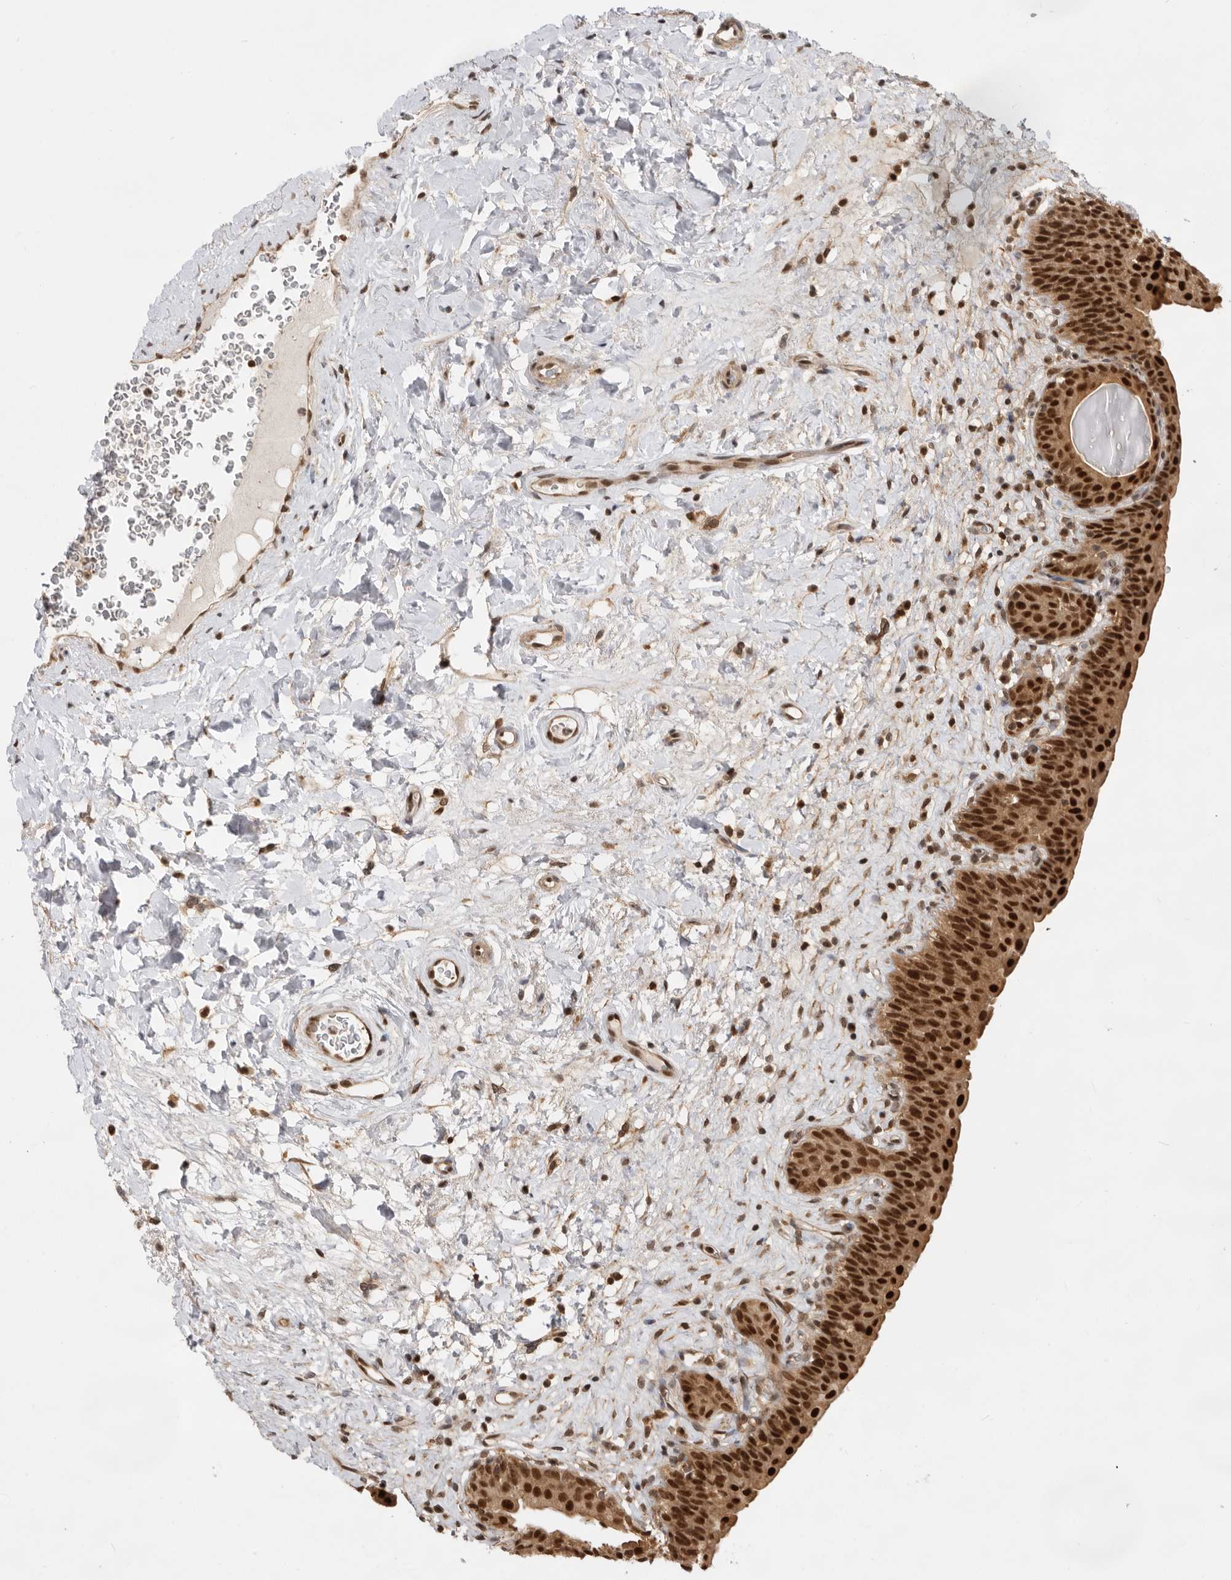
{"staining": {"intensity": "strong", "quantity": ">75%", "location": "cytoplasmic/membranous,nuclear"}, "tissue": "urinary bladder", "cell_type": "Urothelial cells", "image_type": "normal", "snomed": [{"axis": "morphology", "description": "Normal tissue, NOS"}, {"axis": "topography", "description": "Urinary bladder"}], "caption": "Urothelial cells display high levels of strong cytoplasmic/membranous,nuclear positivity in about >75% of cells in benign urinary bladder. (DAB (3,3'-diaminobenzidine) IHC with brightfield microscopy, high magnification).", "gene": "ADPRS", "patient": {"sex": "male", "age": 83}}